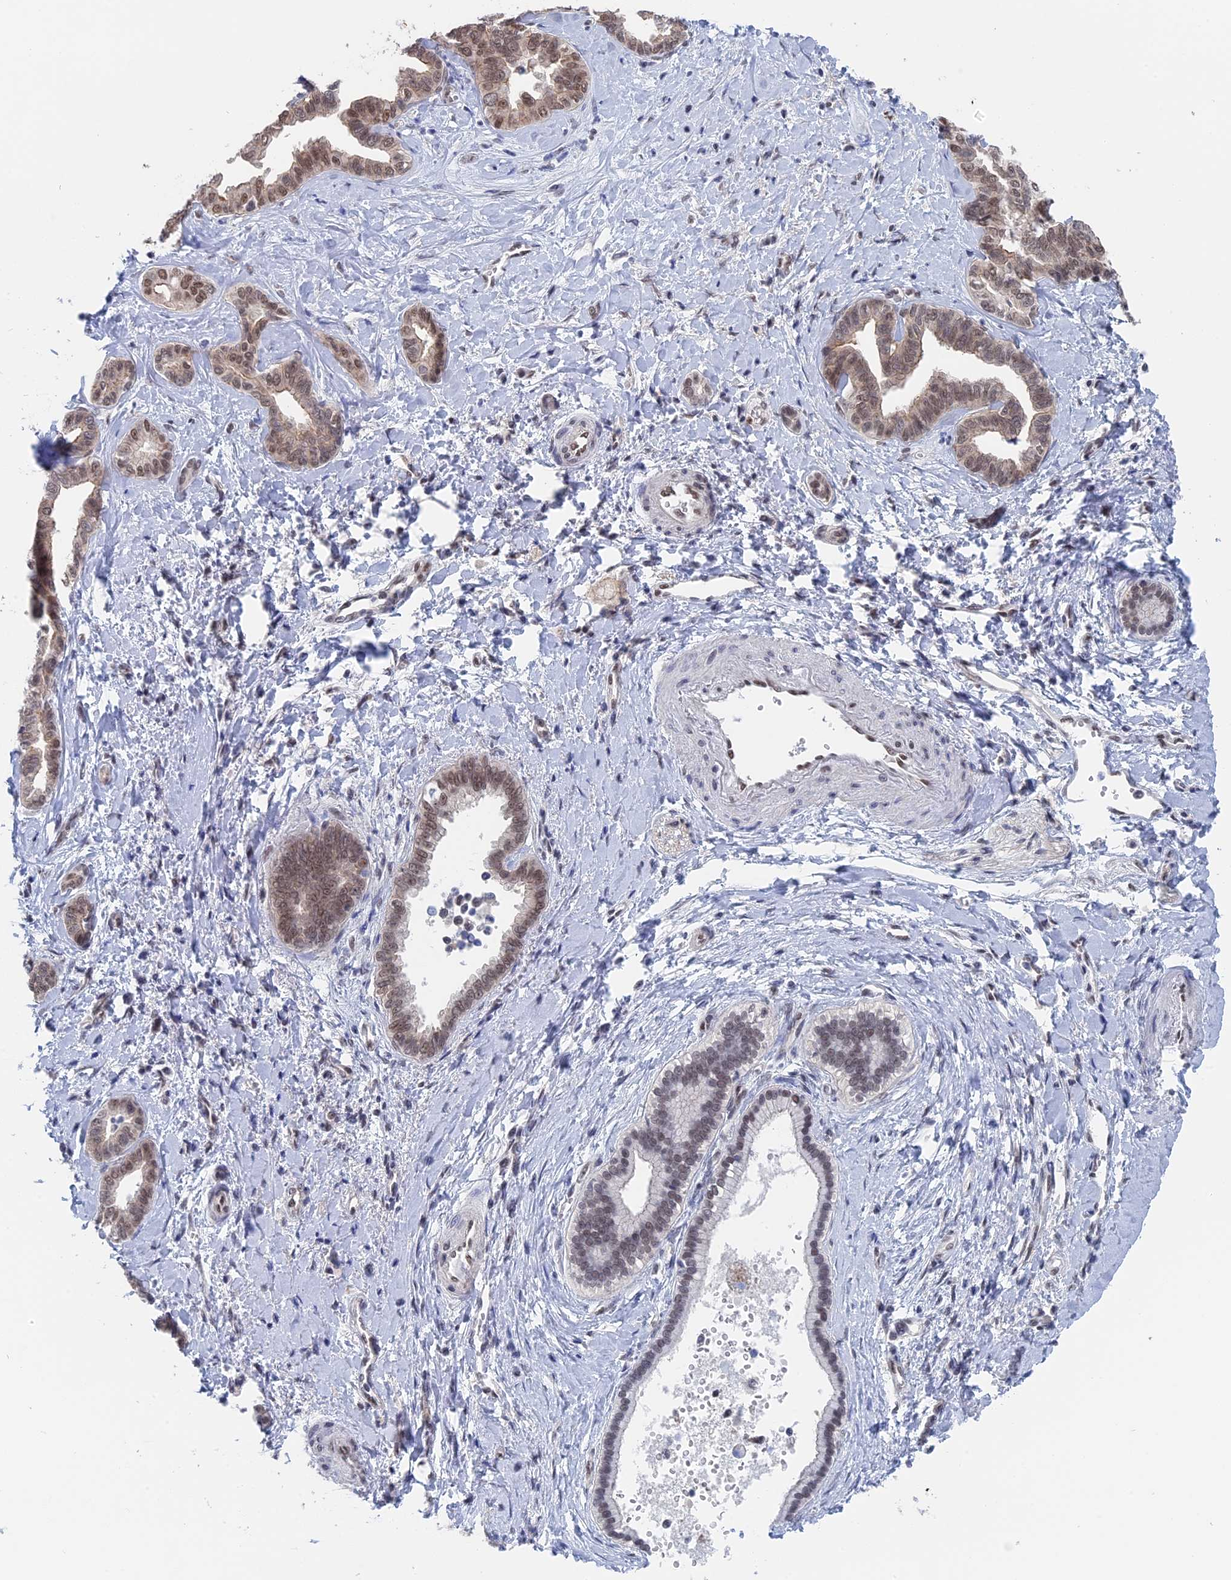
{"staining": {"intensity": "moderate", "quantity": ">75%", "location": "nuclear"}, "tissue": "liver cancer", "cell_type": "Tumor cells", "image_type": "cancer", "snomed": [{"axis": "morphology", "description": "Cholangiocarcinoma"}, {"axis": "topography", "description": "Liver"}], "caption": "Immunohistochemical staining of human liver cancer (cholangiocarcinoma) displays medium levels of moderate nuclear positivity in about >75% of tumor cells. (Stains: DAB (3,3'-diaminobenzidine) in brown, nuclei in blue, Microscopy: brightfield microscopy at high magnification).", "gene": "TSSC4", "patient": {"sex": "female", "age": 77}}